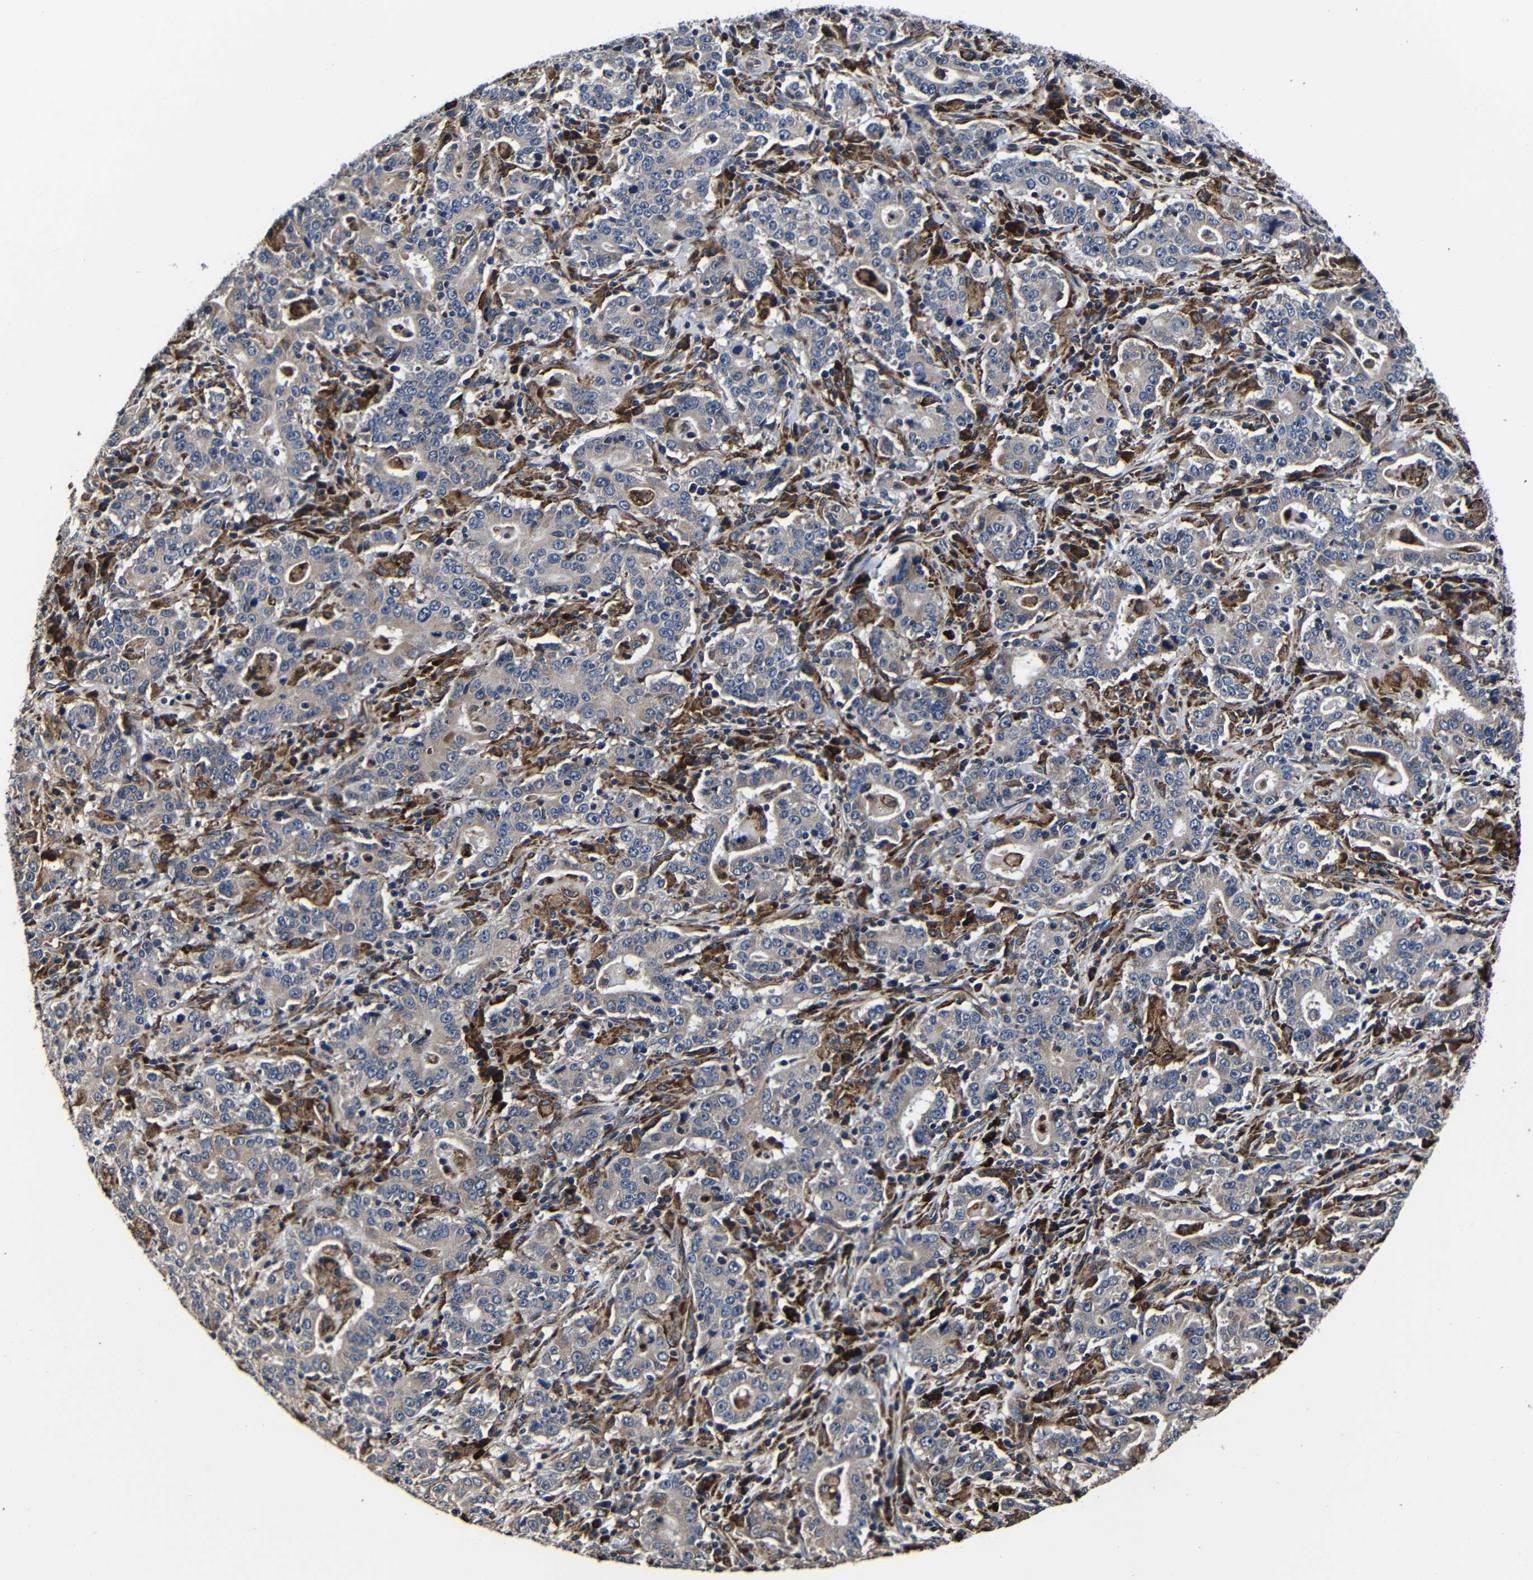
{"staining": {"intensity": "weak", "quantity": ">75%", "location": "cytoplasmic/membranous"}, "tissue": "stomach cancer", "cell_type": "Tumor cells", "image_type": "cancer", "snomed": [{"axis": "morphology", "description": "Normal tissue, NOS"}, {"axis": "morphology", "description": "Adenocarcinoma, NOS"}, {"axis": "topography", "description": "Stomach, upper"}, {"axis": "topography", "description": "Stomach"}], "caption": "An IHC image of neoplastic tissue is shown. Protein staining in brown shows weak cytoplasmic/membranous positivity in stomach cancer (adenocarcinoma) within tumor cells. Nuclei are stained in blue.", "gene": "SCN9A", "patient": {"sex": "male", "age": 59}}